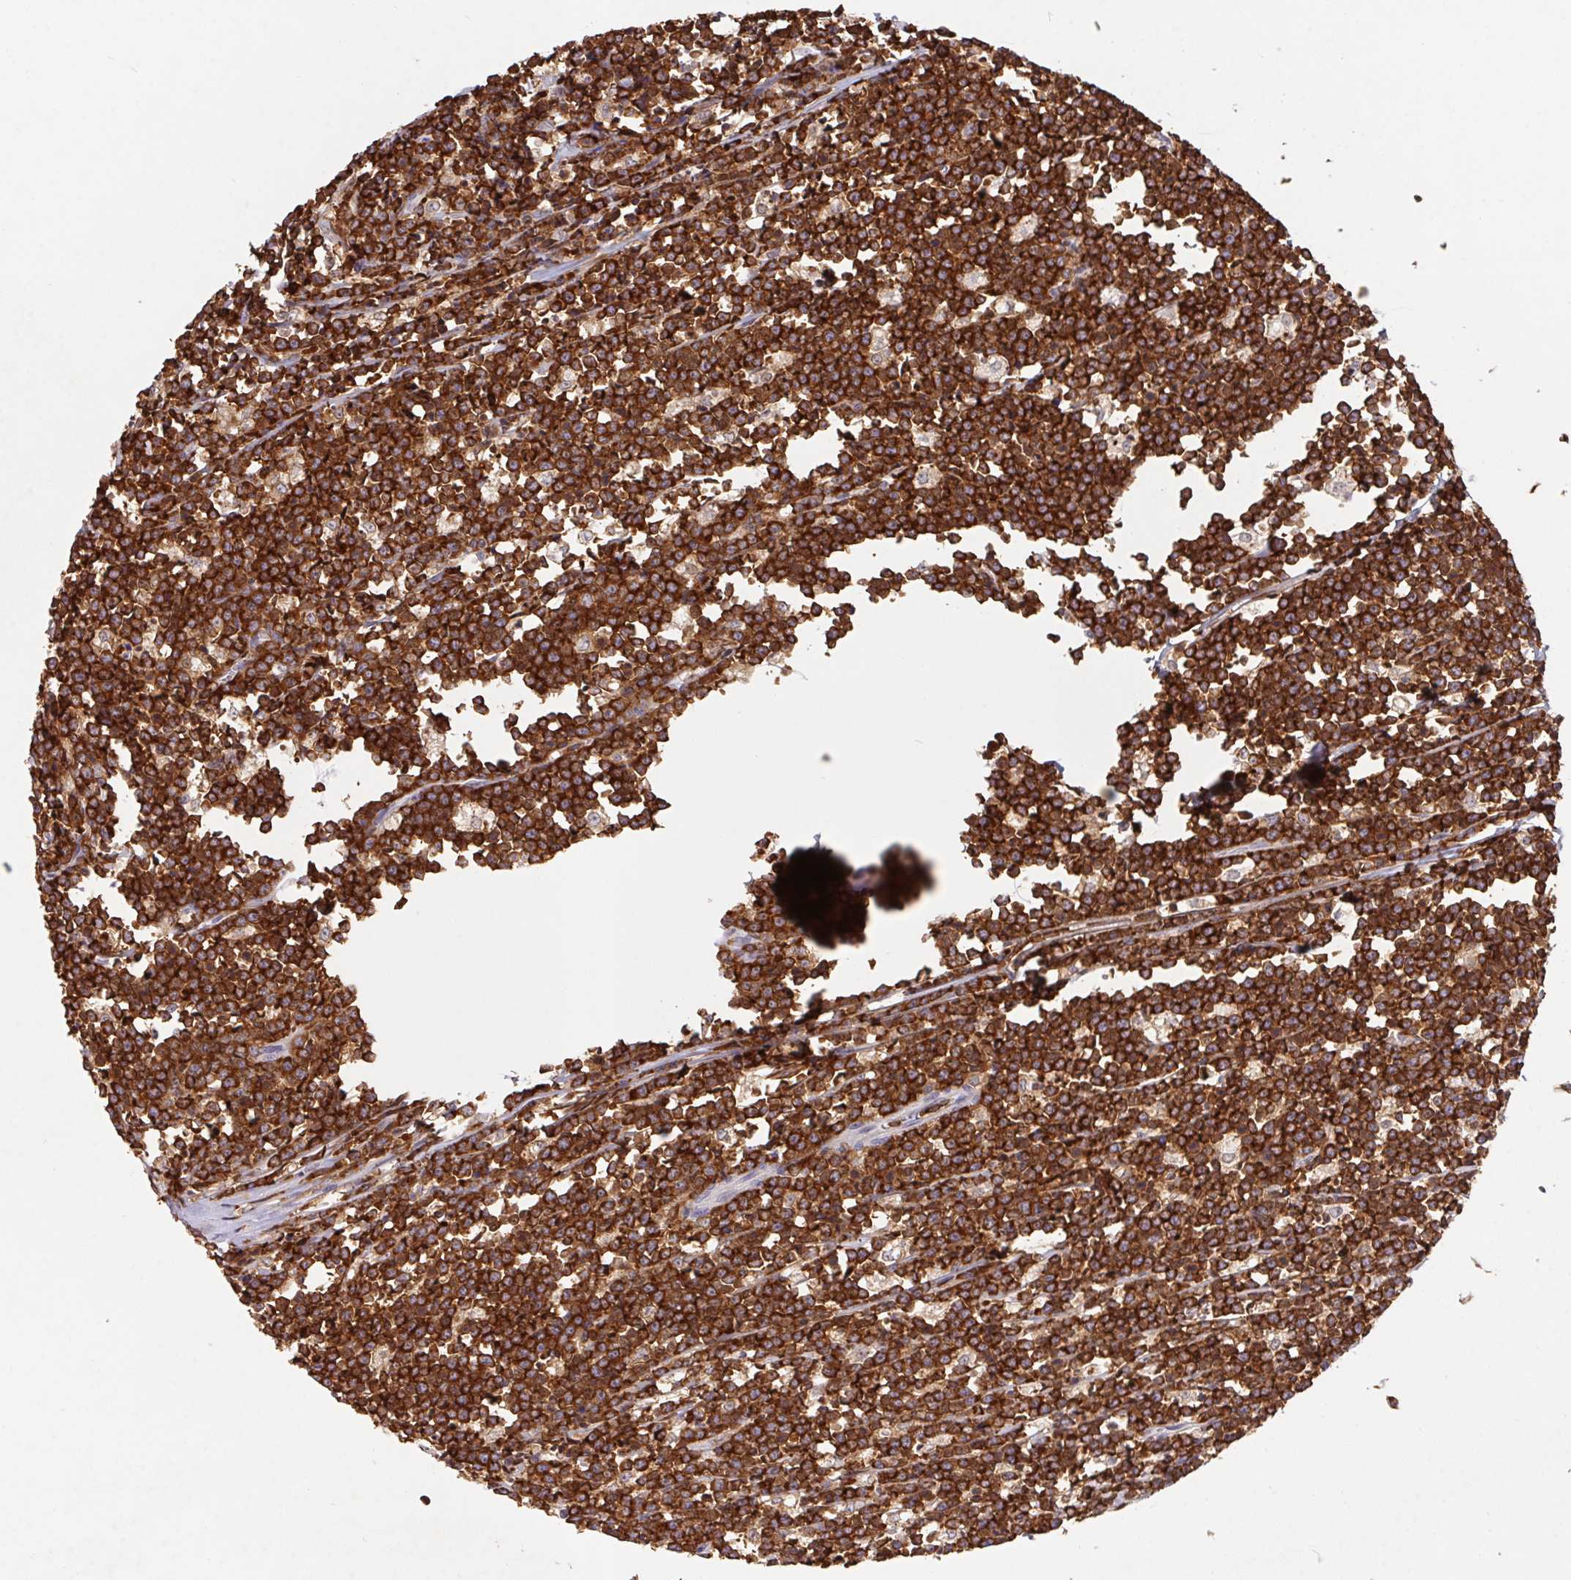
{"staining": {"intensity": "strong", "quantity": ">75%", "location": "cytoplasmic/membranous"}, "tissue": "lymphoma", "cell_type": "Tumor cells", "image_type": "cancer", "snomed": [{"axis": "morphology", "description": "Malignant lymphoma, non-Hodgkin's type, High grade"}, {"axis": "topography", "description": "Small intestine"}], "caption": "The histopathology image demonstrates immunohistochemical staining of lymphoma. There is strong cytoplasmic/membranous staining is seen in about >75% of tumor cells.", "gene": "APBB1IP", "patient": {"sex": "female", "age": 56}}